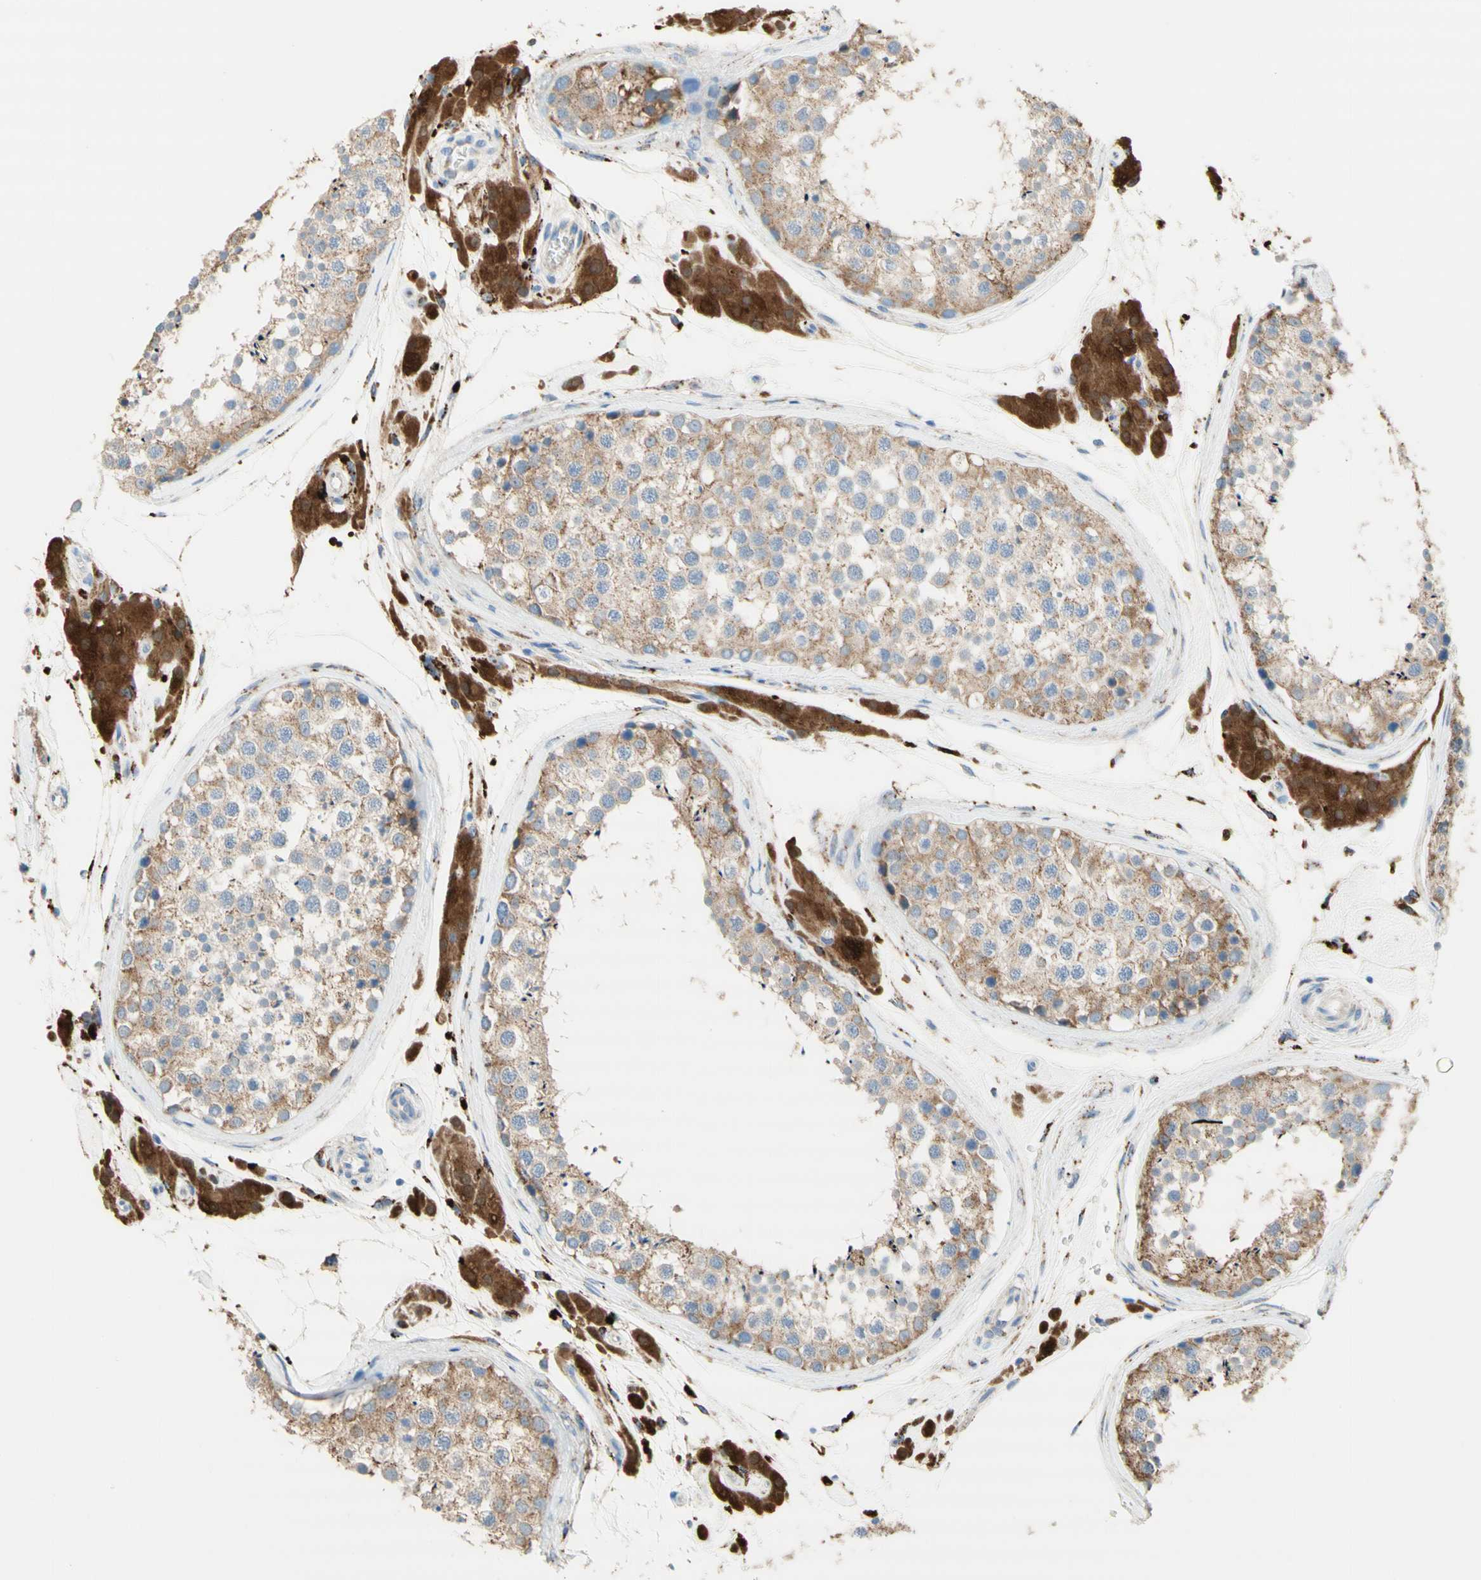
{"staining": {"intensity": "moderate", "quantity": ">75%", "location": "cytoplasmic/membranous"}, "tissue": "testis", "cell_type": "Cells in seminiferous ducts", "image_type": "normal", "snomed": [{"axis": "morphology", "description": "Normal tissue, NOS"}, {"axis": "topography", "description": "Testis"}], "caption": "The photomicrograph reveals immunohistochemical staining of unremarkable testis. There is moderate cytoplasmic/membranous staining is seen in about >75% of cells in seminiferous ducts.", "gene": "URB2", "patient": {"sex": "male", "age": 46}}